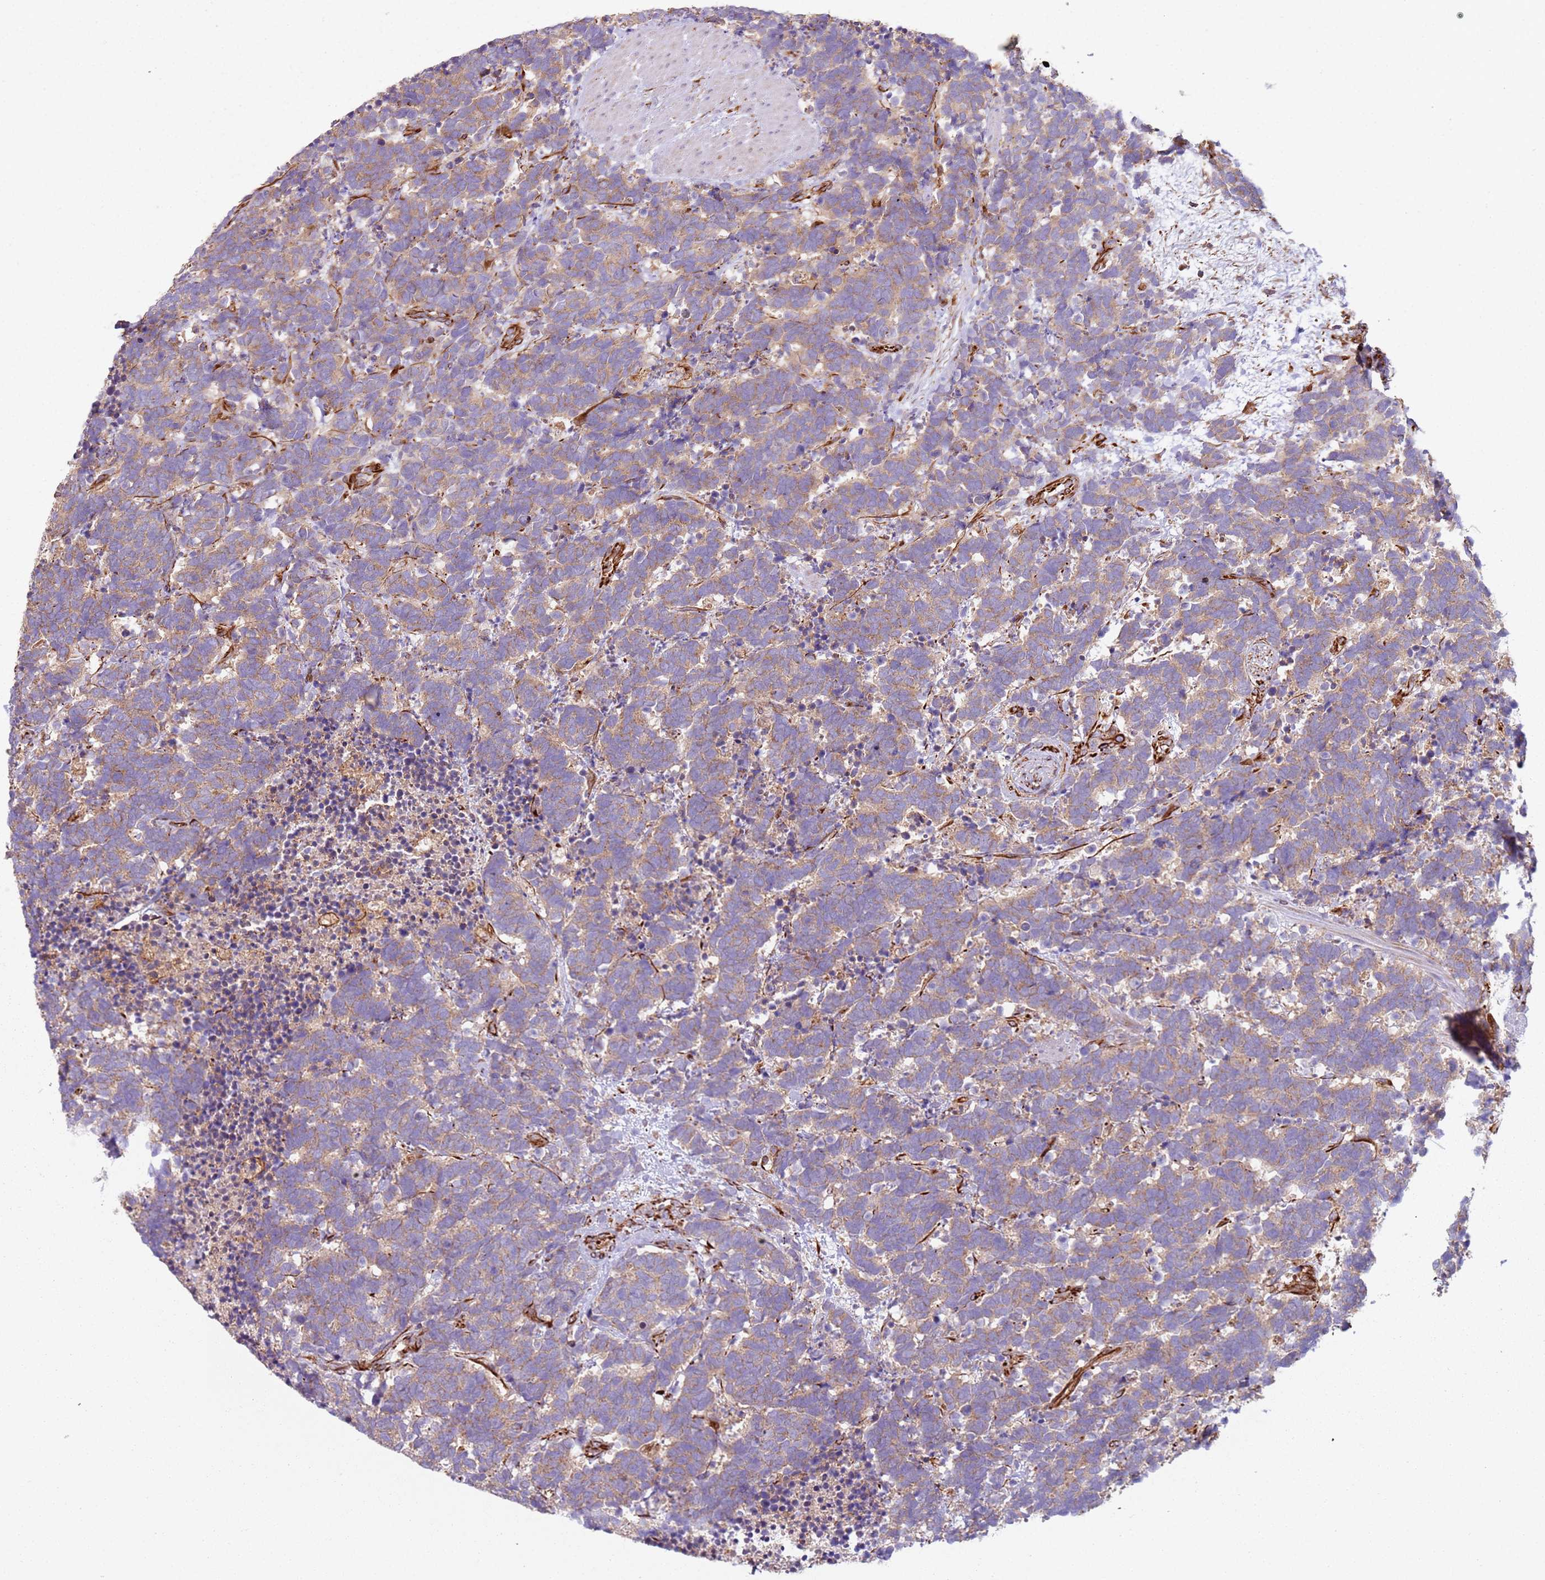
{"staining": {"intensity": "moderate", "quantity": ">75%", "location": "cytoplasmic/membranous"}, "tissue": "carcinoid", "cell_type": "Tumor cells", "image_type": "cancer", "snomed": [{"axis": "morphology", "description": "Carcinoma, NOS"}, {"axis": "morphology", "description": "Carcinoid, malignant, NOS"}, {"axis": "topography", "description": "Prostate"}], "caption": "An image of human carcinoid stained for a protein displays moderate cytoplasmic/membranous brown staining in tumor cells. The staining was performed using DAB to visualize the protein expression in brown, while the nuclei were stained in blue with hematoxylin (Magnification: 20x).", "gene": "SNAPIN", "patient": {"sex": "male", "age": 57}}